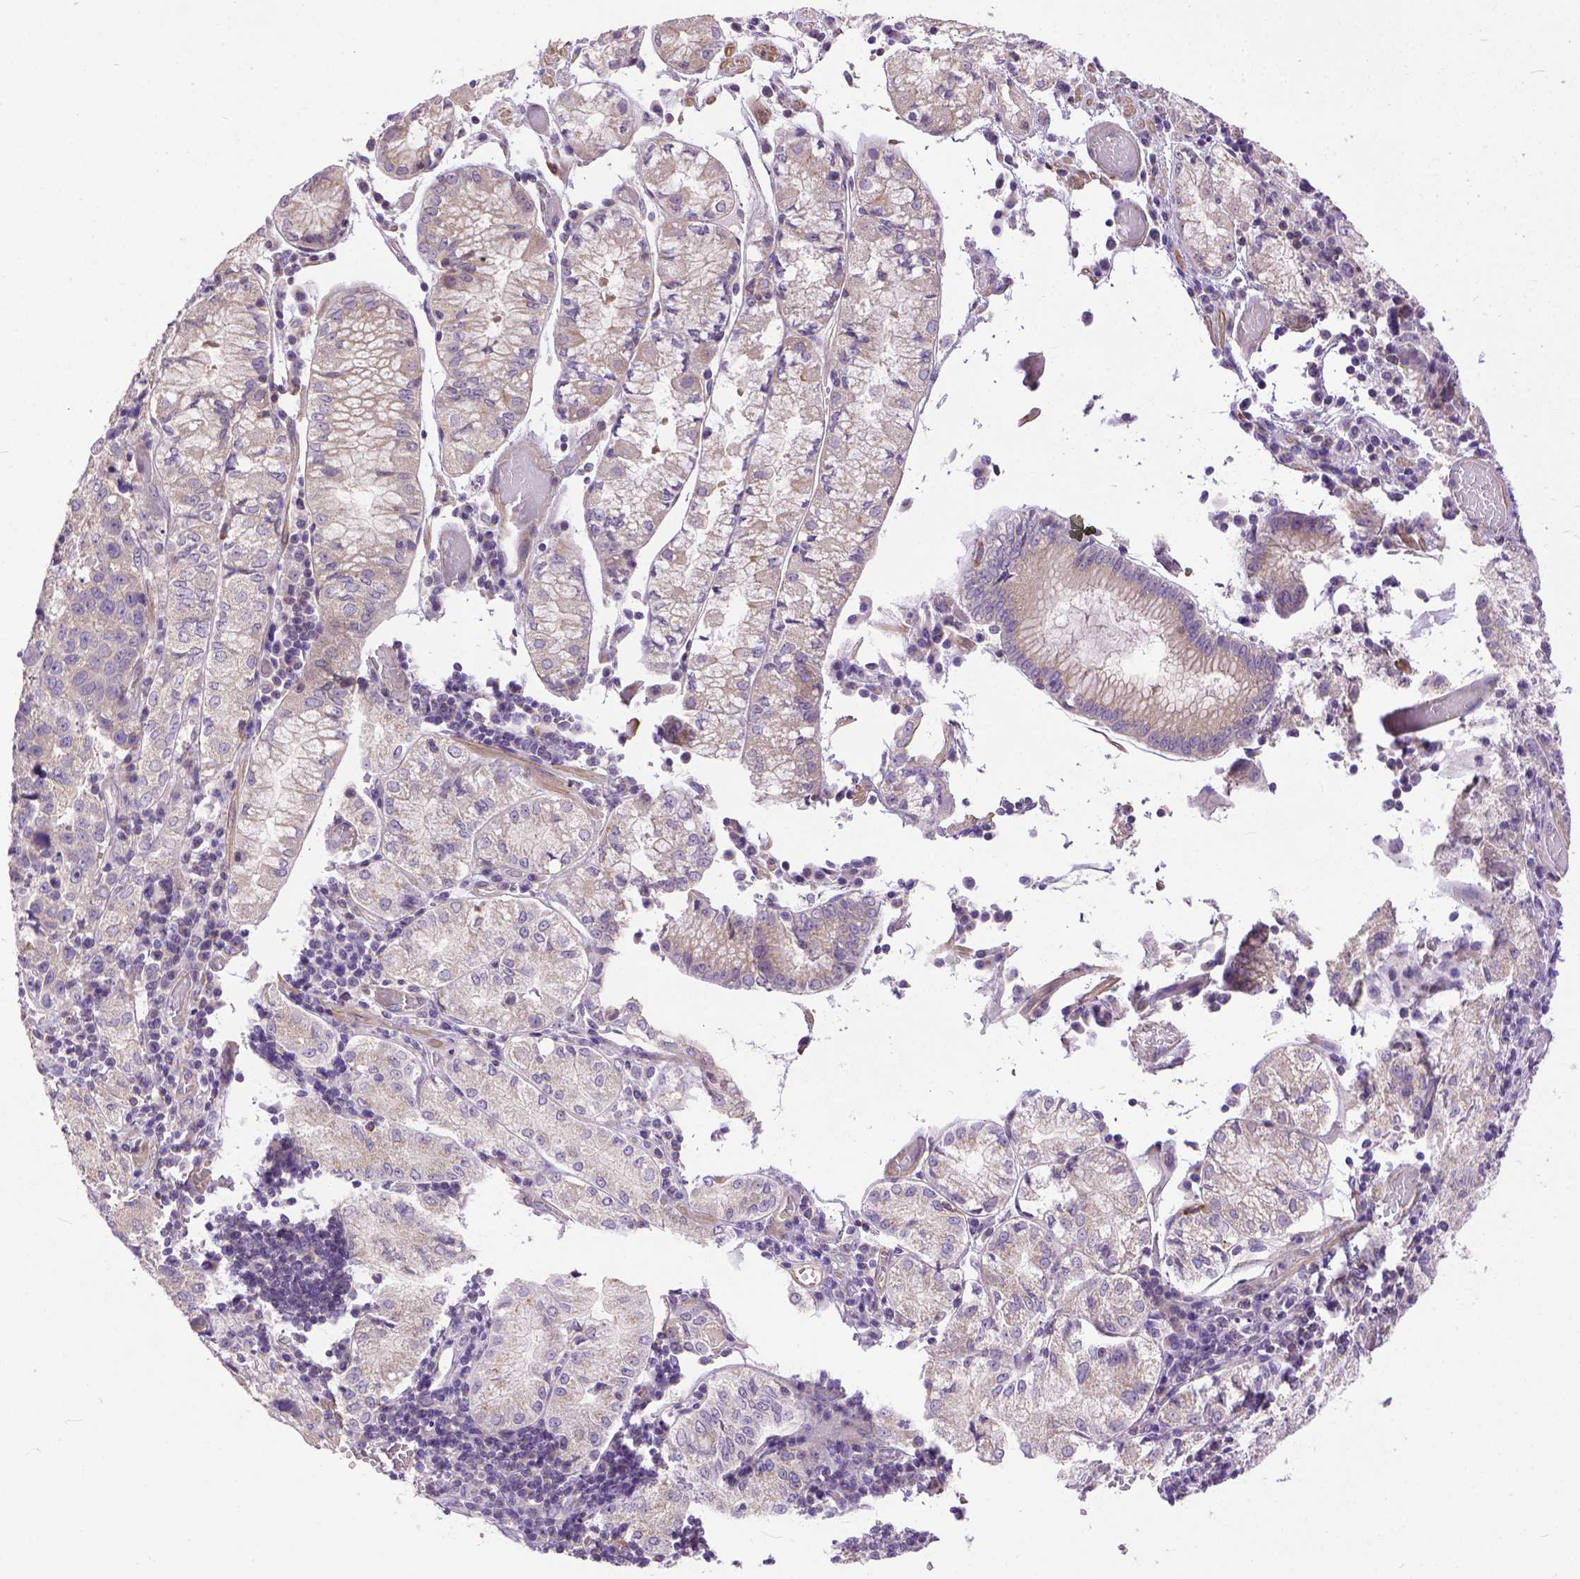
{"staining": {"intensity": "weak", "quantity": "<25%", "location": "cytoplasmic/membranous"}, "tissue": "stomach cancer", "cell_type": "Tumor cells", "image_type": "cancer", "snomed": [{"axis": "morphology", "description": "Adenocarcinoma, NOS"}, {"axis": "topography", "description": "Stomach"}], "caption": "A high-resolution photomicrograph shows IHC staining of stomach cancer, which demonstrates no significant positivity in tumor cells.", "gene": "BANF2", "patient": {"sex": "male", "age": 93}}